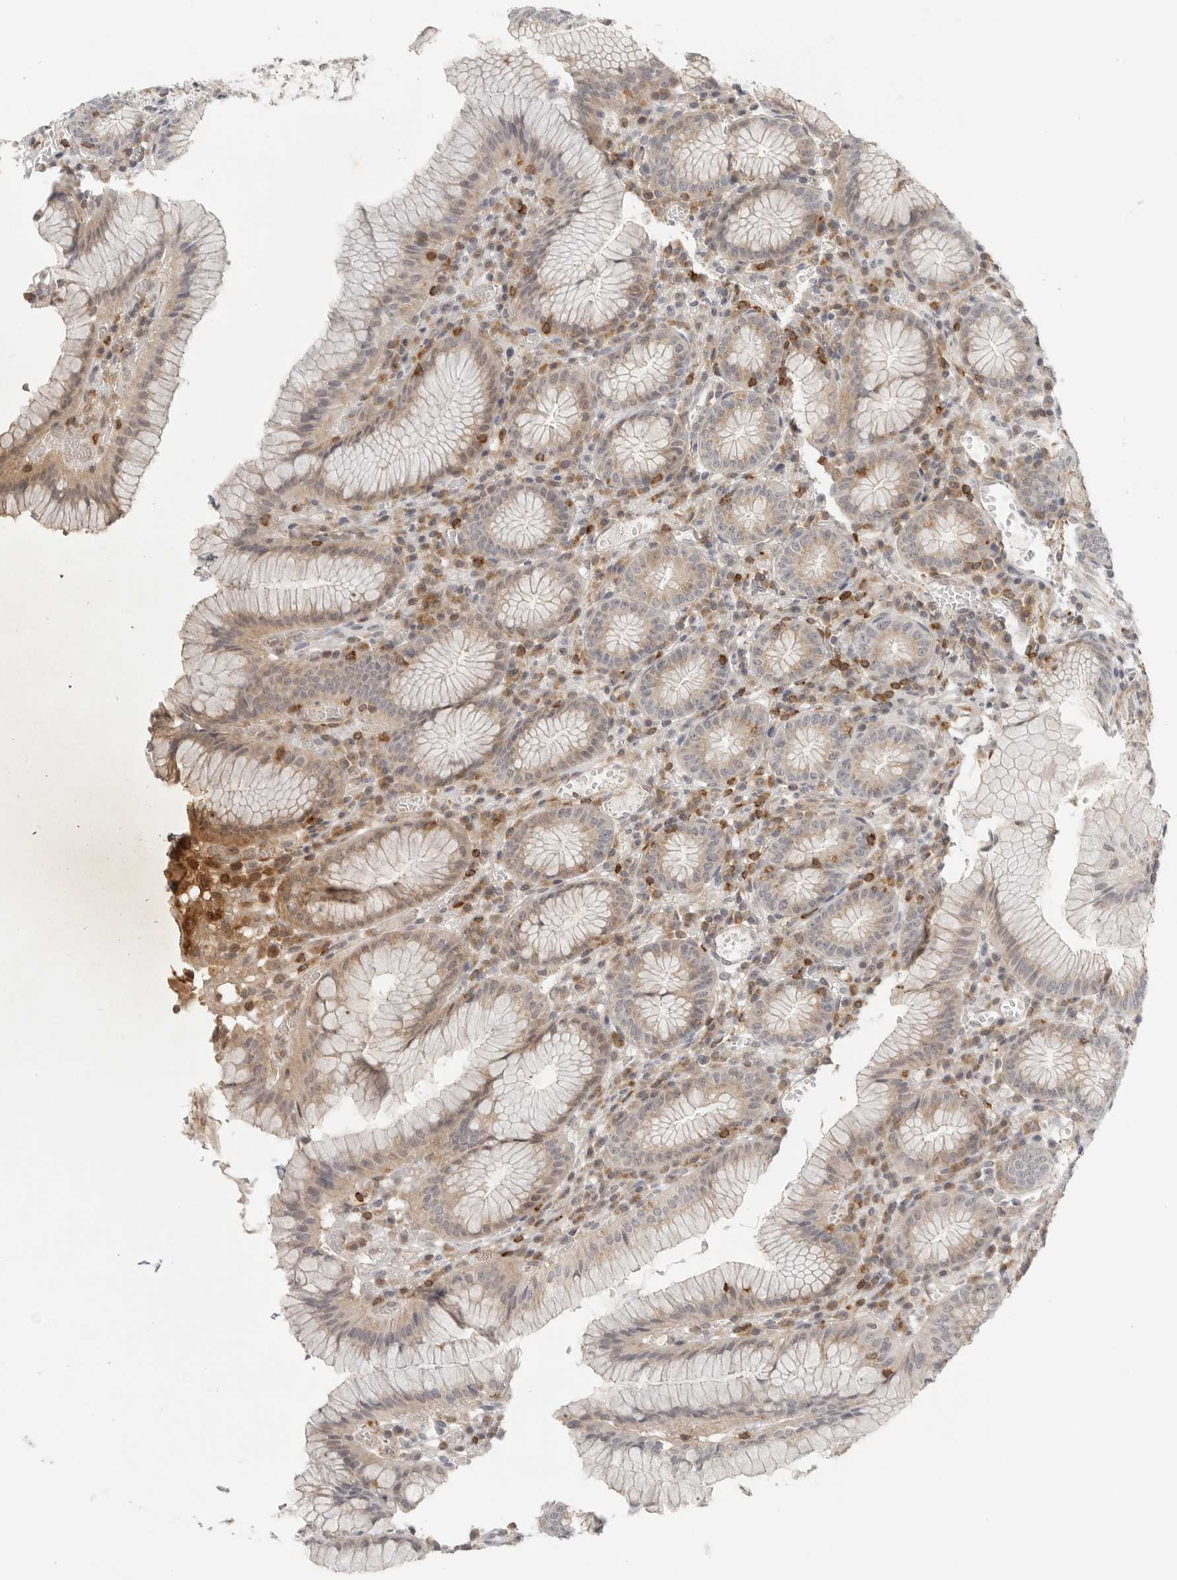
{"staining": {"intensity": "moderate", "quantity": "<25%", "location": "cytoplasmic/membranous"}, "tissue": "stomach", "cell_type": "Glandular cells", "image_type": "normal", "snomed": [{"axis": "morphology", "description": "Normal tissue, NOS"}, {"axis": "topography", "description": "Stomach"}], "caption": "Moderate cytoplasmic/membranous staining for a protein is present in approximately <25% of glandular cells of unremarkable stomach using immunohistochemistry (IHC).", "gene": "SH3KBP1", "patient": {"sex": "male", "age": 55}}